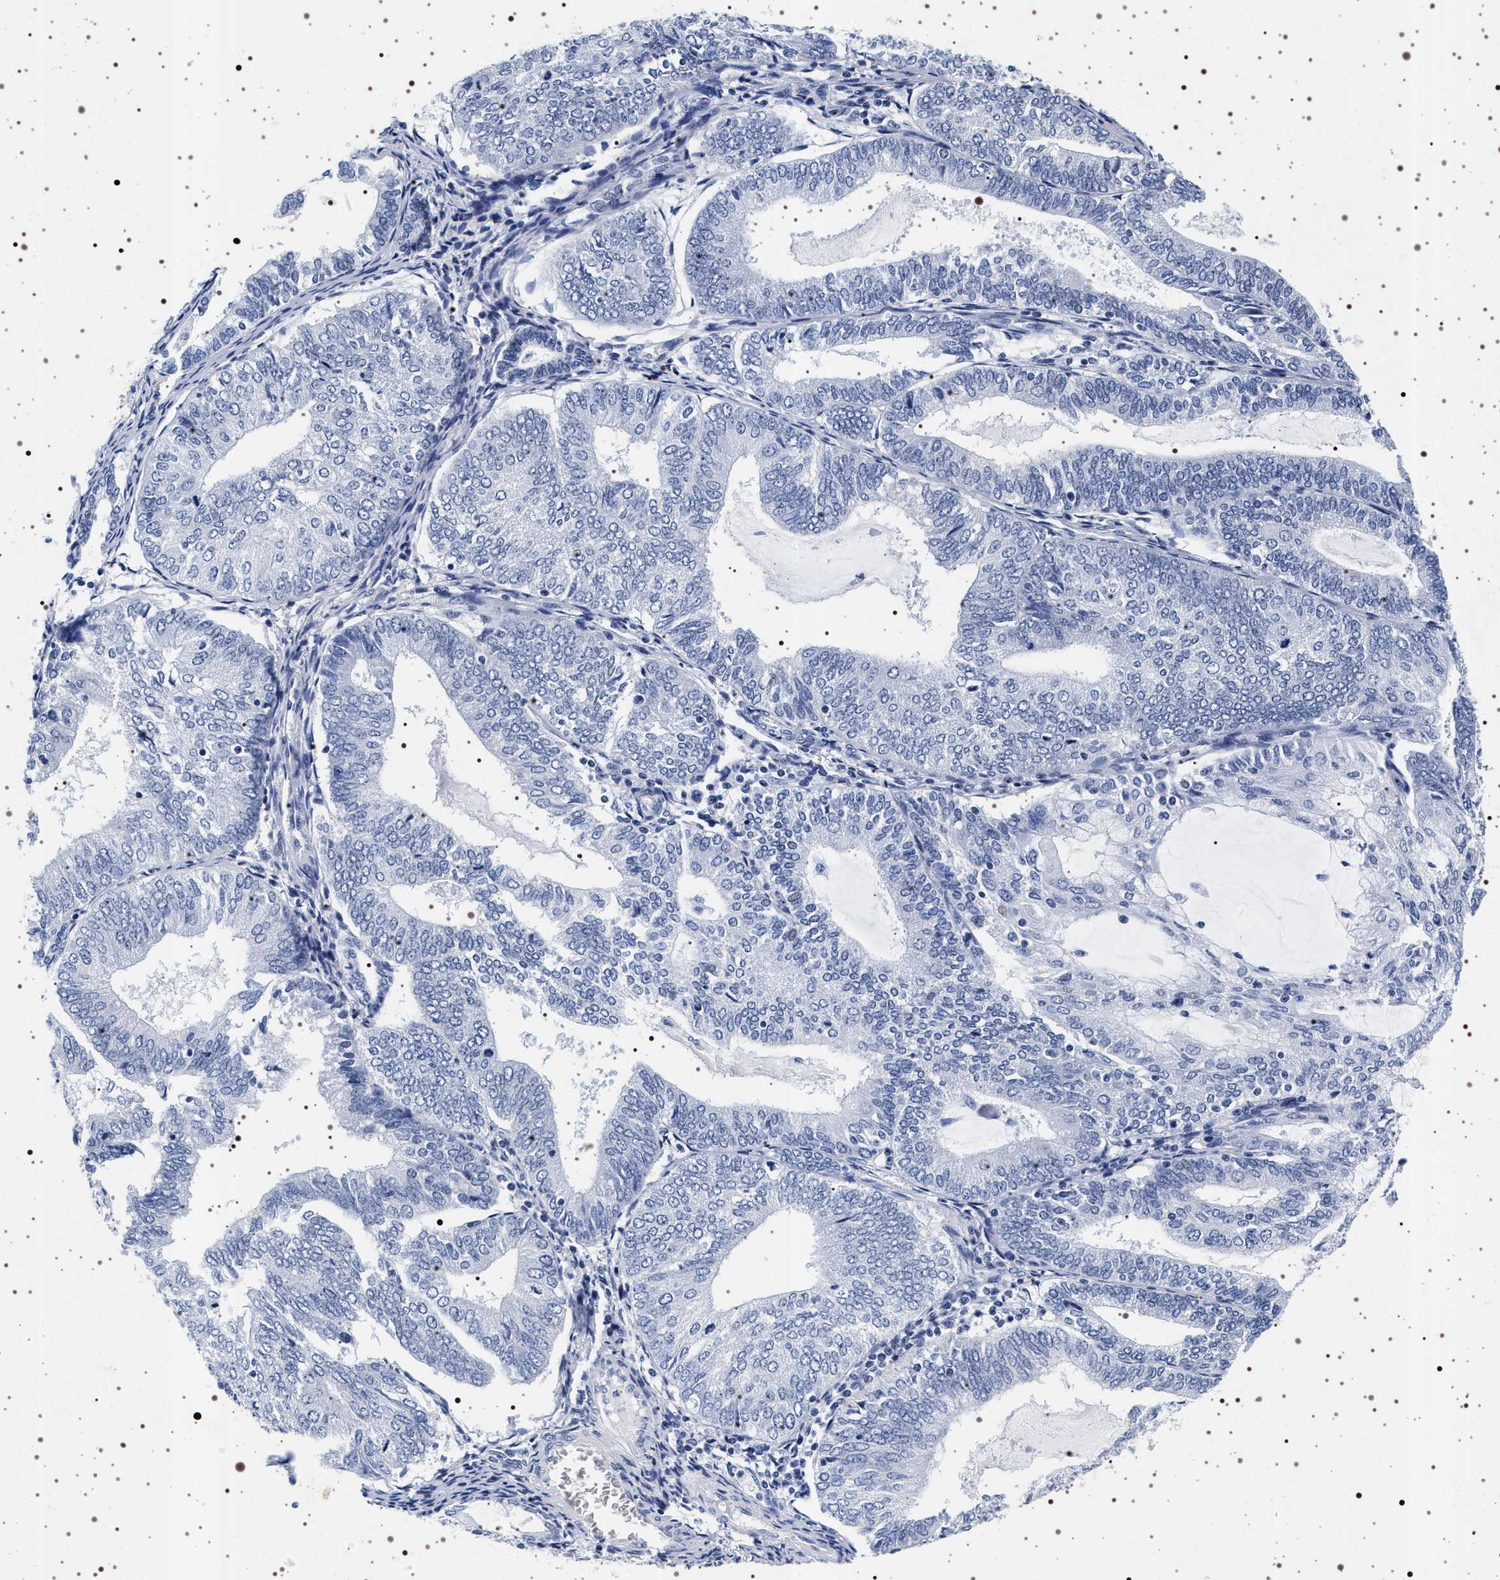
{"staining": {"intensity": "negative", "quantity": "none", "location": "none"}, "tissue": "endometrial cancer", "cell_type": "Tumor cells", "image_type": "cancer", "snomed": [{"axis": "morphology", "description": "Adenocarcinoma, NOS"}, {"axis": "topography", "description": "Endometrium"}], "caption": "Endometrial cancer was stained to show a protein in brown. There is no significant staining in tumor cells.", "gene": "SYN1", "patient": {"sex": "female", "age": 81}}